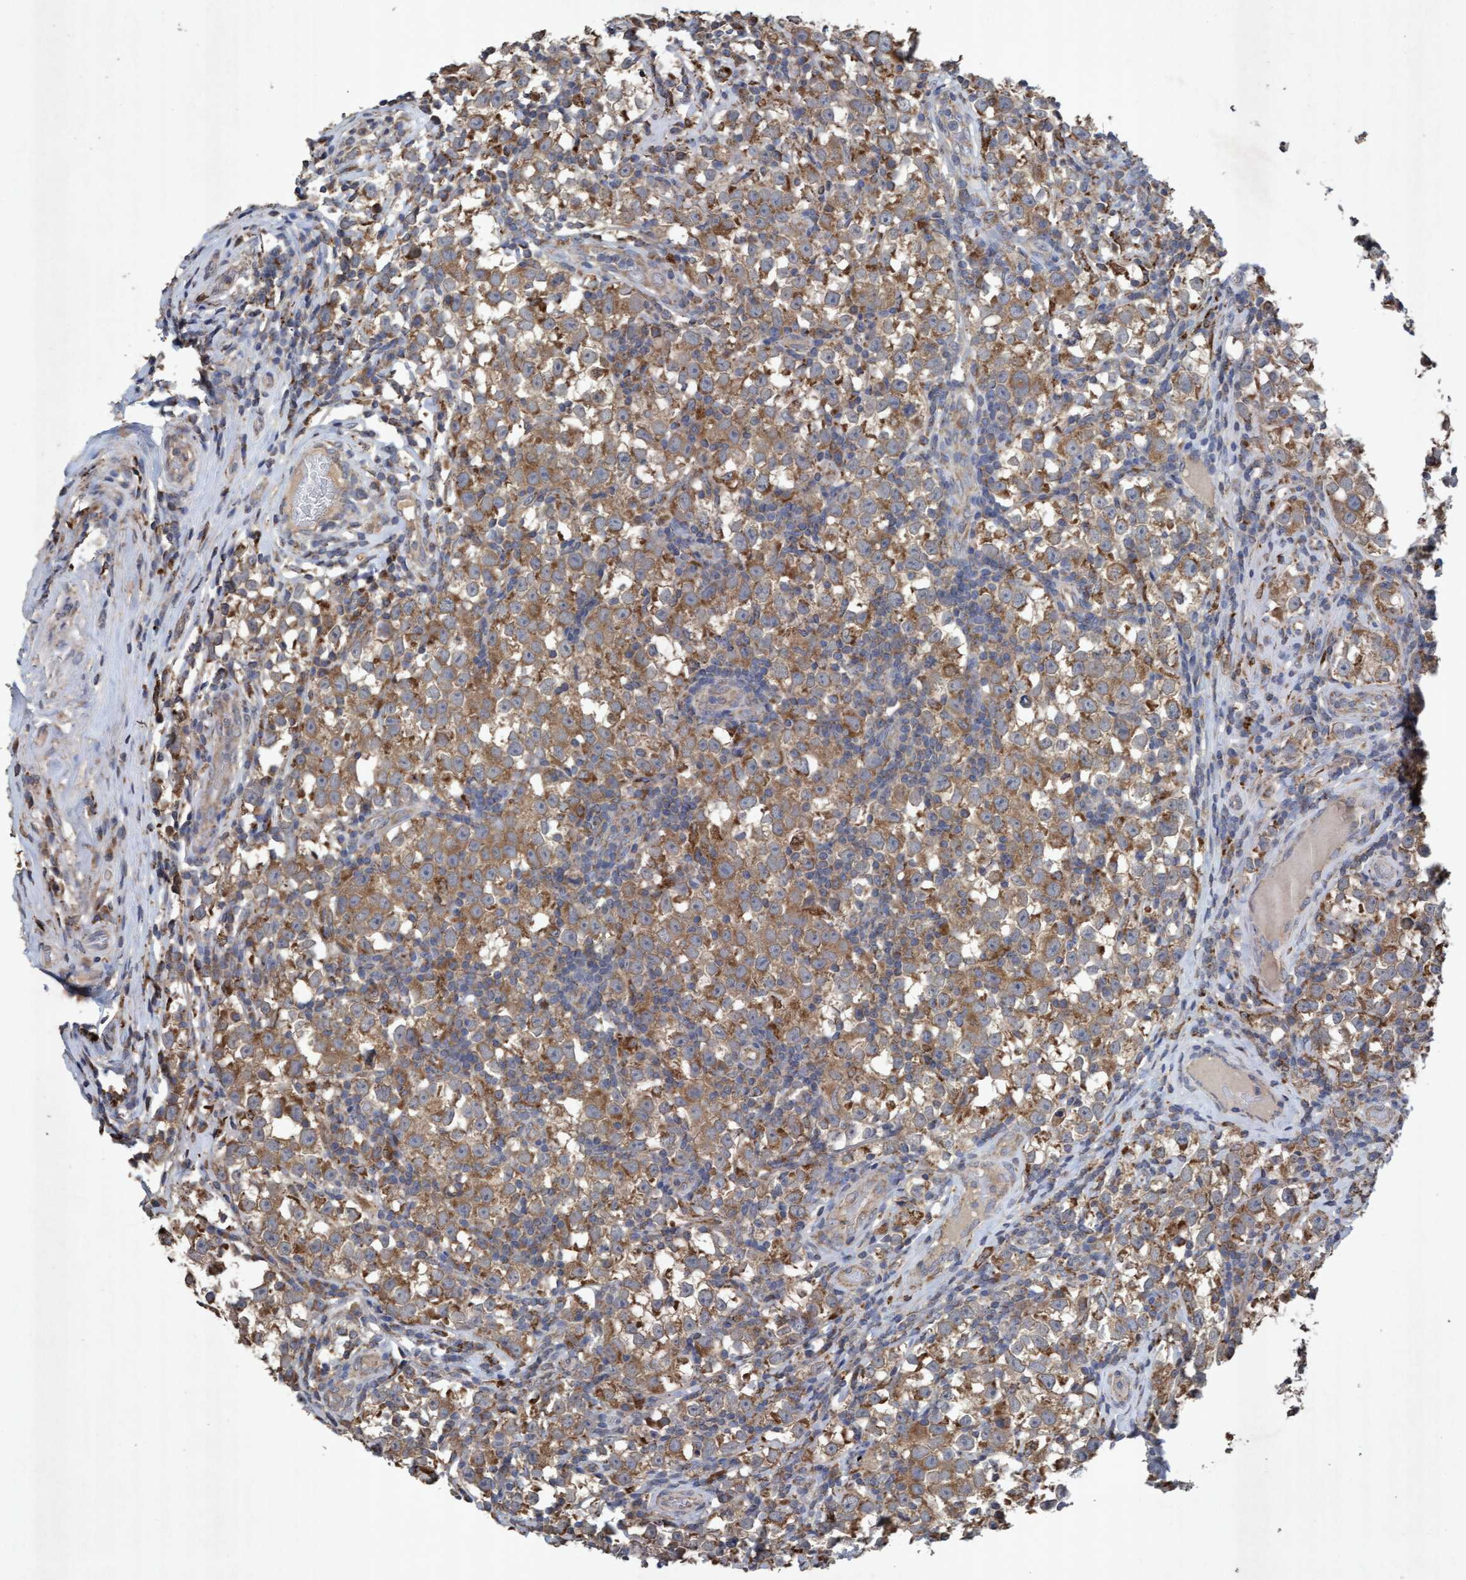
{"staining": {"intensity": "moderate", "quantity": ">75%", "location": "cytoplasmic/membranous"}, "tissue": "testis cancer", "cell_type": "Tumor cells", "image_type": "cancer", "snomed": [{"axis": "morphology", "description": "Normal tissue, NOS"}, {"axis": "morphology", "description": "Seminoma, NOS"}, {"axis": "topography", "description": "Testis"}], "caption": "IHC histopathology image of neoplastic tissue: testis cancer (seminoma) stained using immunohistochemistry demonstrates medium levels of moderate protein expression localized specifically in the cytoplasmic/membranous of tumor cells, appearing as a cytoplasmic/membranous brown color.", "gene": "ATPAF2", "patient": {"sex": "male", "age": 43}}